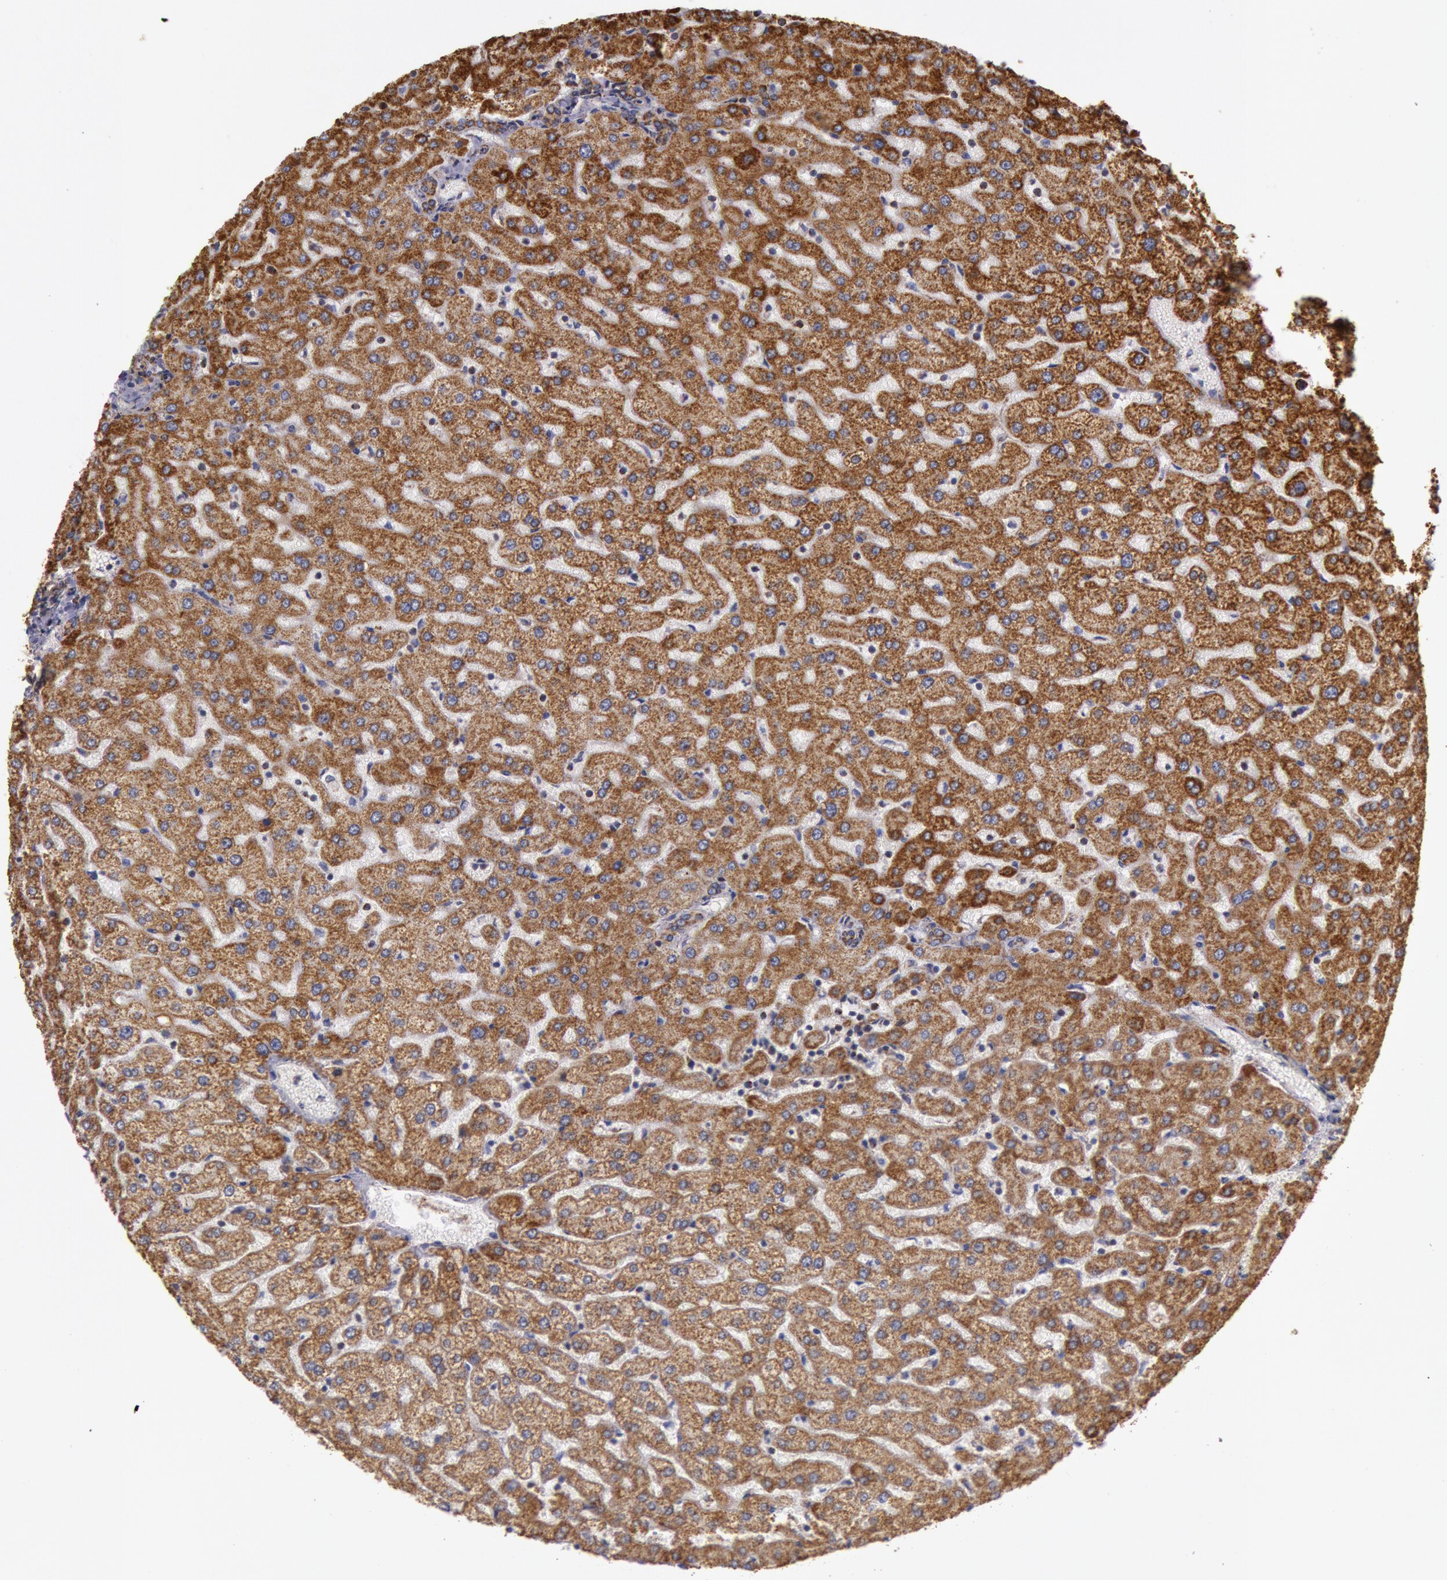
{"staining": {"intensity": "moderate", "quantity": ">75%", "location": "cytoplasmic/membranous"}, "tissue": "liver", "cell_type": "Cholangiocytes", "image_type": "normal", "snomed": [{"axis": "morphology", "description": "Normal tissue, NOS"}, {"axis": "morphology", "description": "Fibrosis, NOS"}, {"axis": "topography", "description": "Liver"}], "caption": "Unremarkable liver reveals moderate cytoplasmic/membranous positivity in approximately >75% of cholangiocytes.", "gene": "CYC1", "patient": {"sex": "female", "age": 29}}